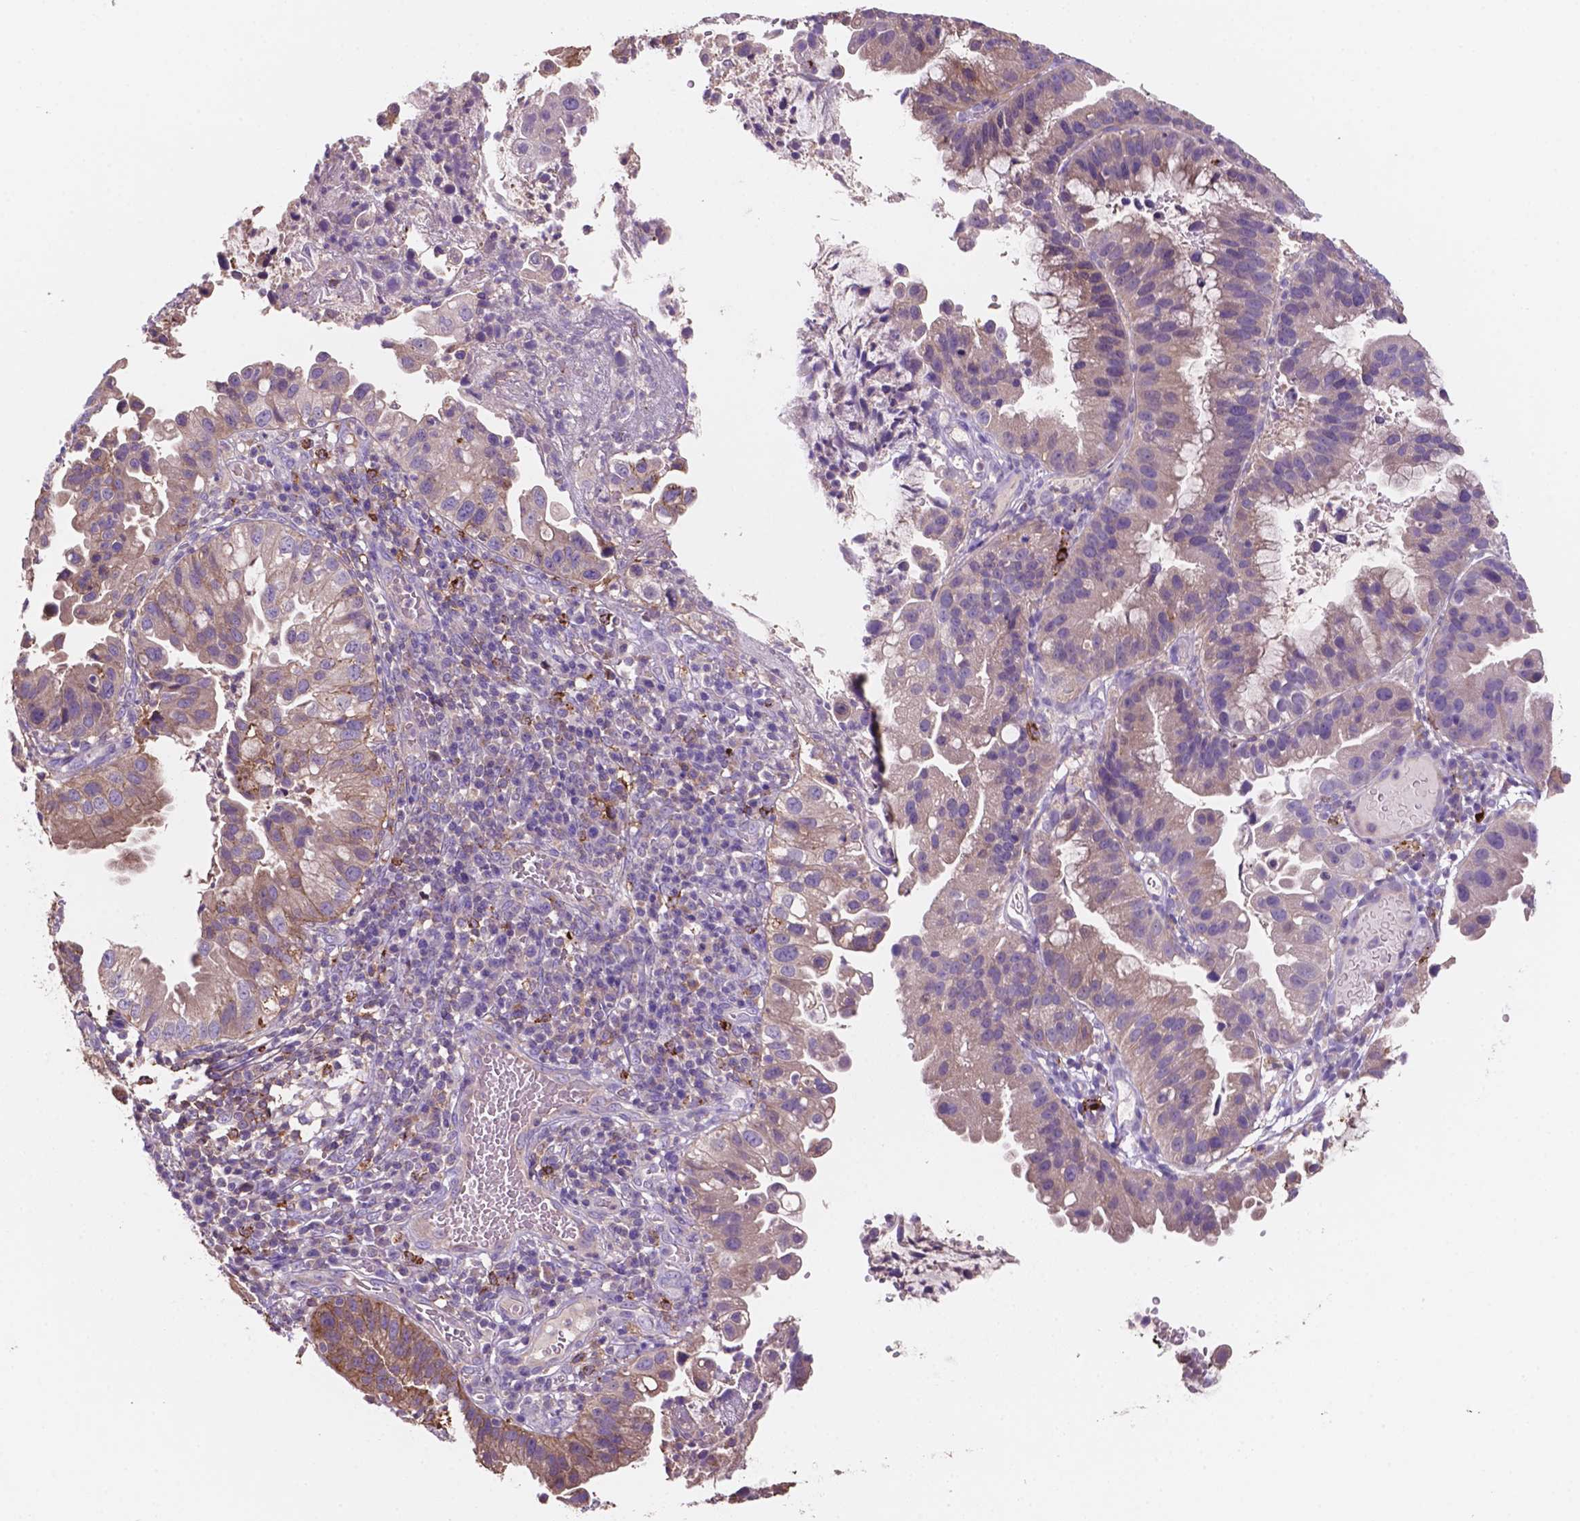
{"staining": {"intensity": "weak", "quantity": ">75%", "location": "cytoplasmic/membranous"}, "tissue": "cervical cancer", "cell_type": "Tumor cells", "image_type": "cancer", "snomed": [{"axis": "morphology", "description": "Adenocarcinoma, NOS"}, {"axis": "topography", "description": "Cervix"}], "caption": "Approximately >75% of tumor cells in cervical cancer show weak cytoplasmic/membranous protein expression as visualized by brown immunohistochemical staining.", "gene": "MKRN2OS", "patient": {"sex": "female", "age": 34}}